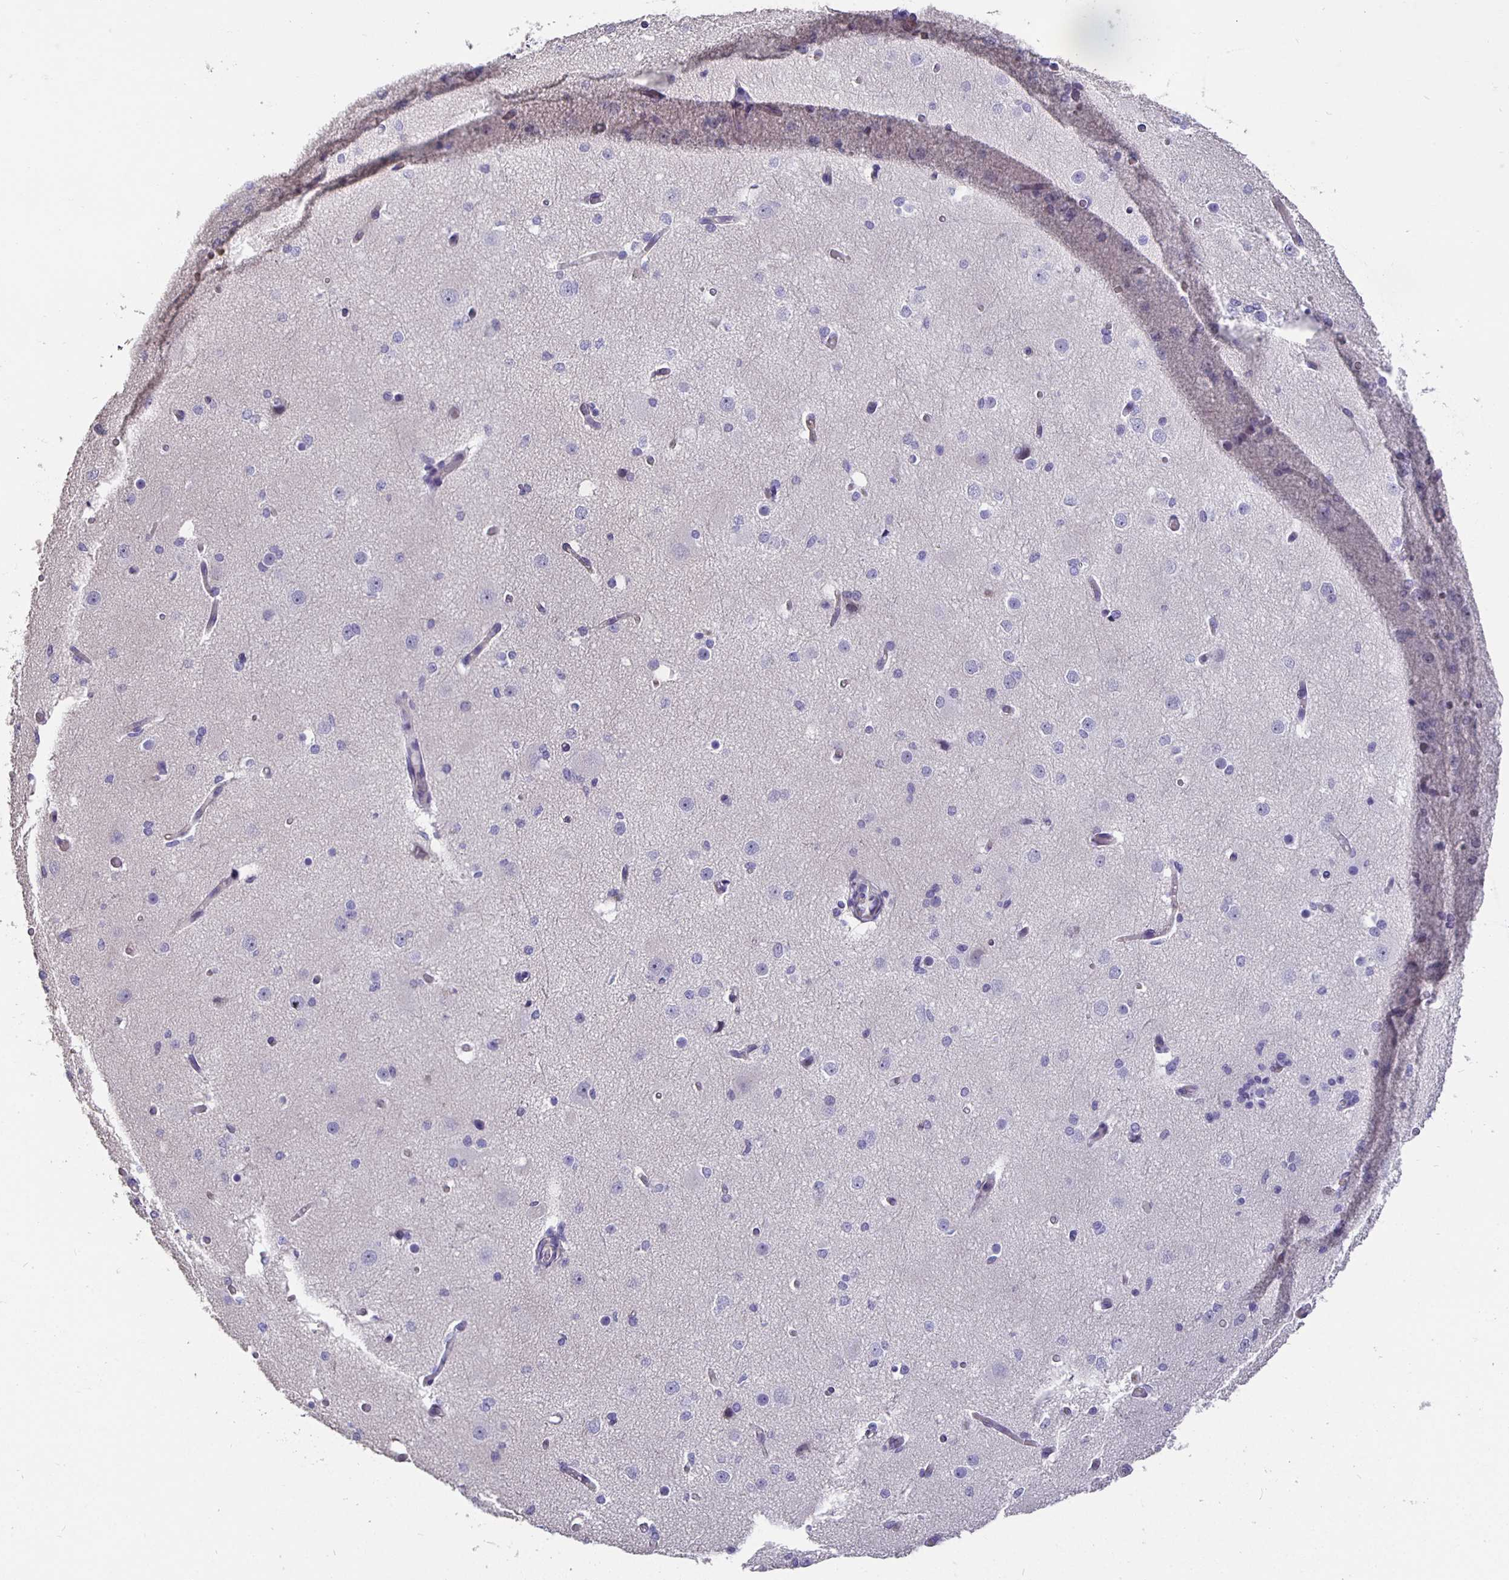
{"staining": {"intensity": "negative", "quantity": "none", "location": "none"}, "tissue": "cerebral cortex", "cell_type": "Endothelial cells", "image_type": "normal", "snomed": [{"axis": "morphology", "description": "Normal tissue, NOS"}, {"axis": "morphology", "description": "Inflammation, NOS"}, {"axis": "topography", "description": "Cerebral cortex"}], "caption": "Immunohistochemical staining of benign cerebral cortex demonstrates no significant staining in endothelial cells. (Brightfield microscopy of DAB (3,3'-diaminobenzidine) immunohistochemistry at high magnification).", "gene": "CFAP74", "patient": {"sex": "male", "age": 6}}